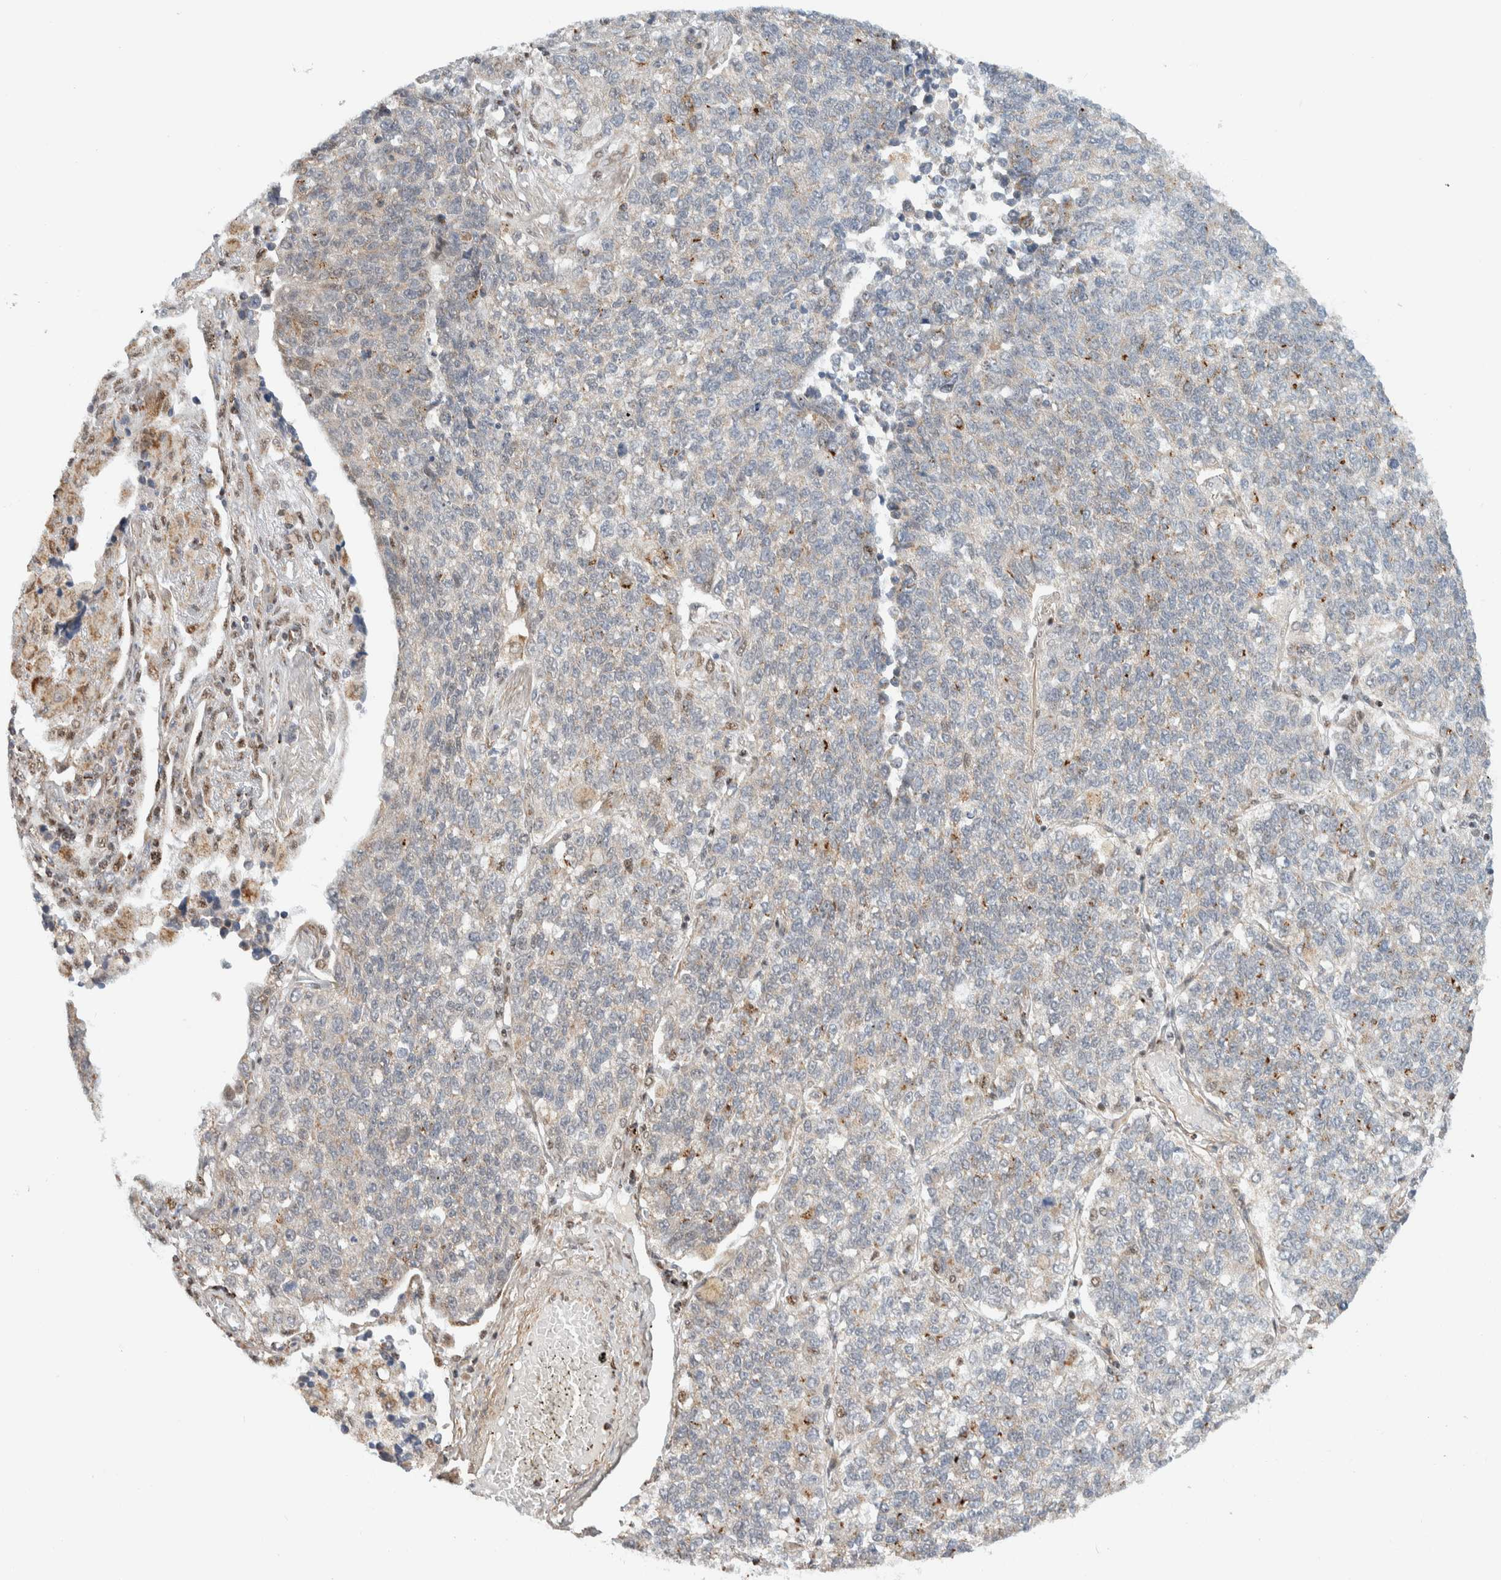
{"staining": {"intensity": "weak", "quantity": "<25%", "location": "cytoplasmic/membranous"}, "tissue": "lung cancer", "cell_type": "Tumor cells", "image_type": "cancer", "snomed": [{"axis": "morphology", "description": "Adenocarcinoma, NOS"}, {"axis": "topography", "description": "Lung"}], "caption": "An image of human lung cancer (adenocarcinoma) is negative for staining in tumor cells.", "gene": "TSPAN32", "patient": {"sex": "male", "age": 49}}